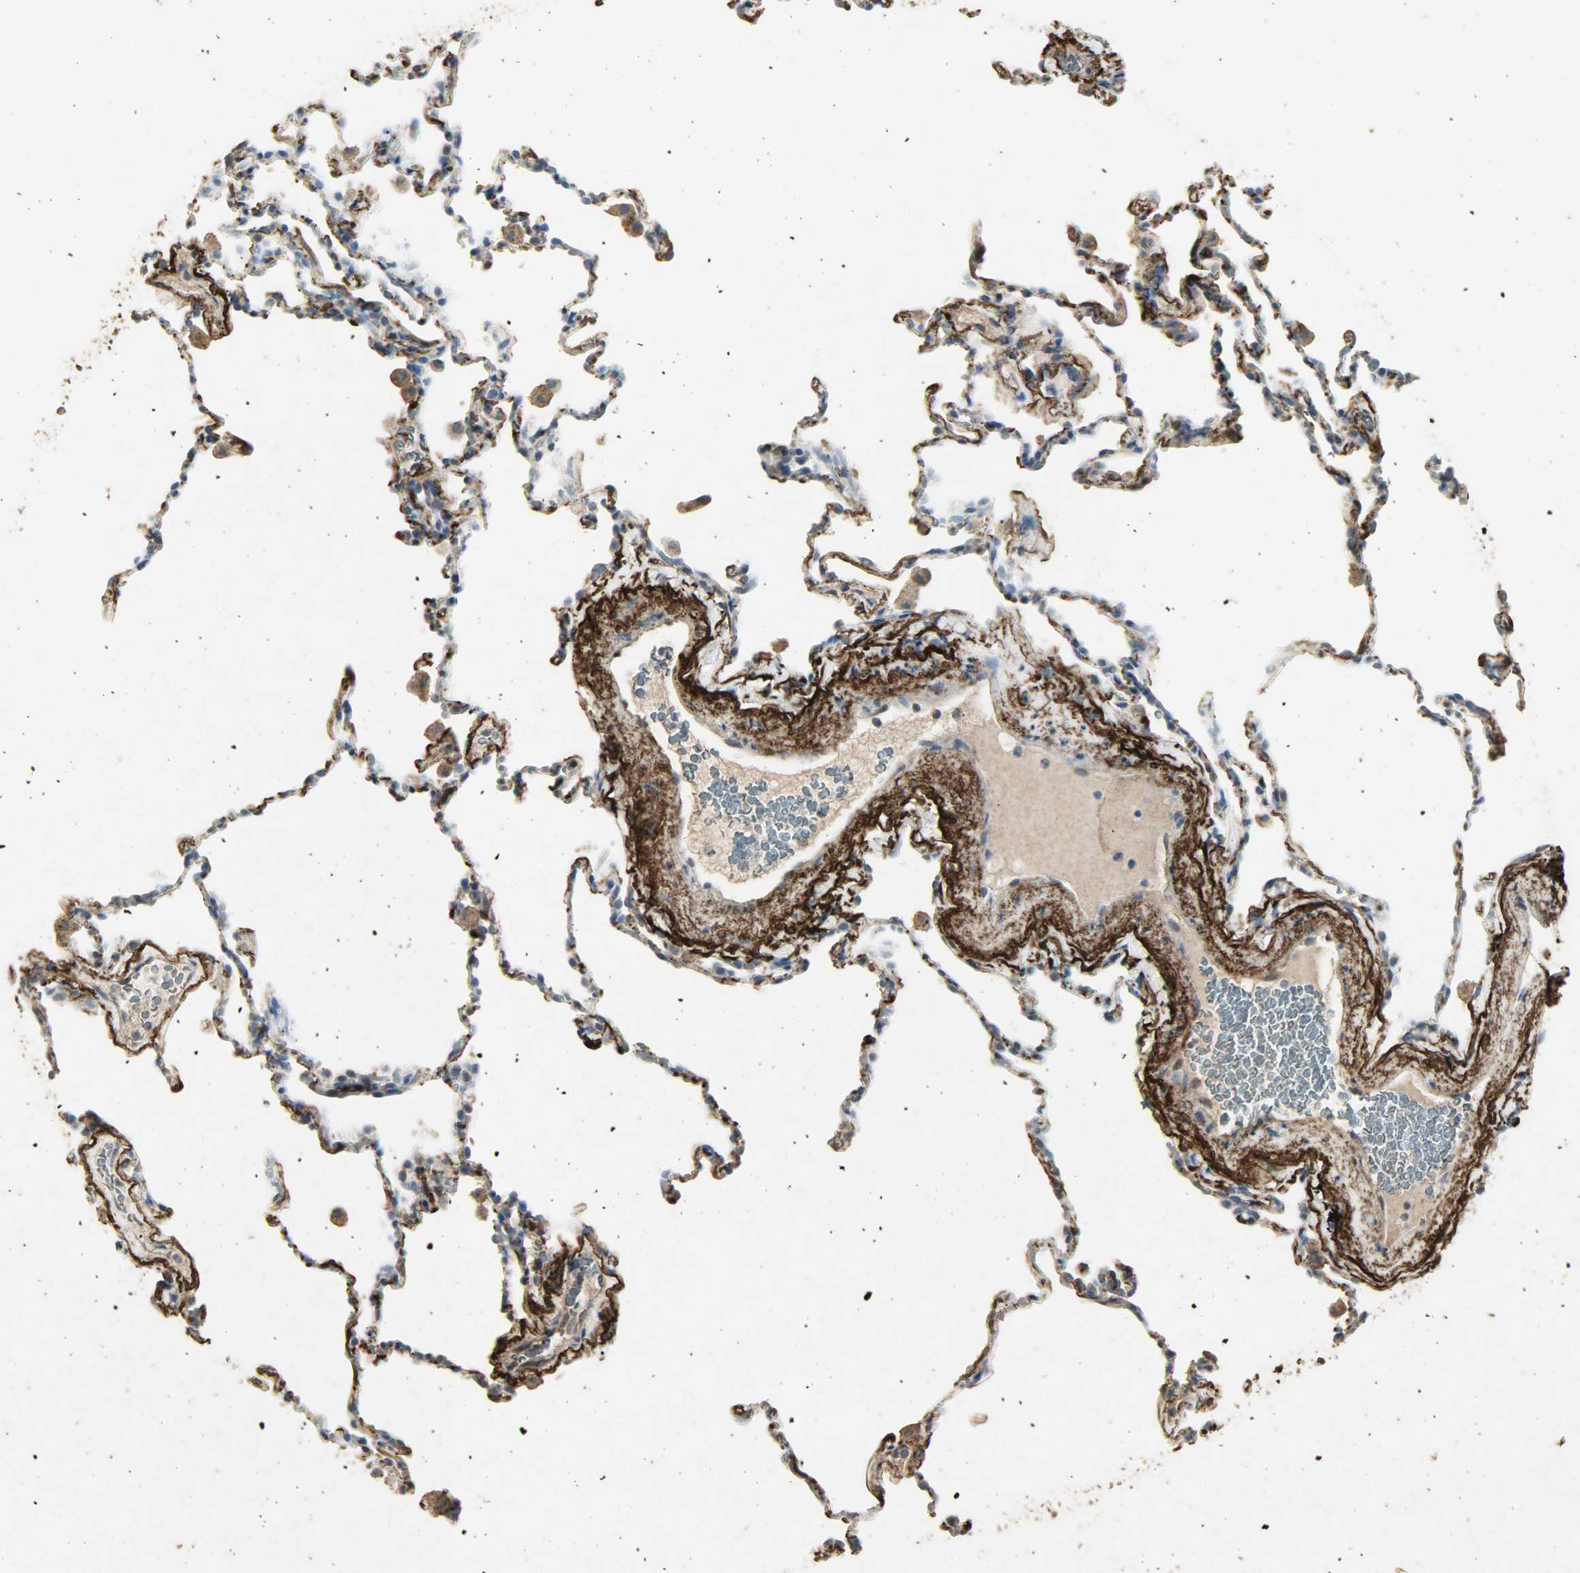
{"staining": {"intensity": "strong", "quantity": "<25%", "location": "cytoplasmic/membranous"}, "tissue": "lung", "cell_type": "Alveolar cells", "image_type": "normal", "snomed": [{"axis": "morphology", "description": "Normal tissue, NOS"}, {"axis": "morphology", "description": "Soft tissue tumor metastatic"}, {"axis": "topography", "description": "Lung"}], "caption": "Immunohistochemistry staining of unremarkable lung, which exhibits medium levels of strong cytoplasmic/membranous positivity in about <25% of alveolar cells indicating strong cytoplasmic/membranous protein expression. The staining was performed using DAB (brown) for protein detection and nuclei were counterstained in hematoxylin (blue).", "gene": "ASB9", "patient": {"sex": "male", "age": 59}}